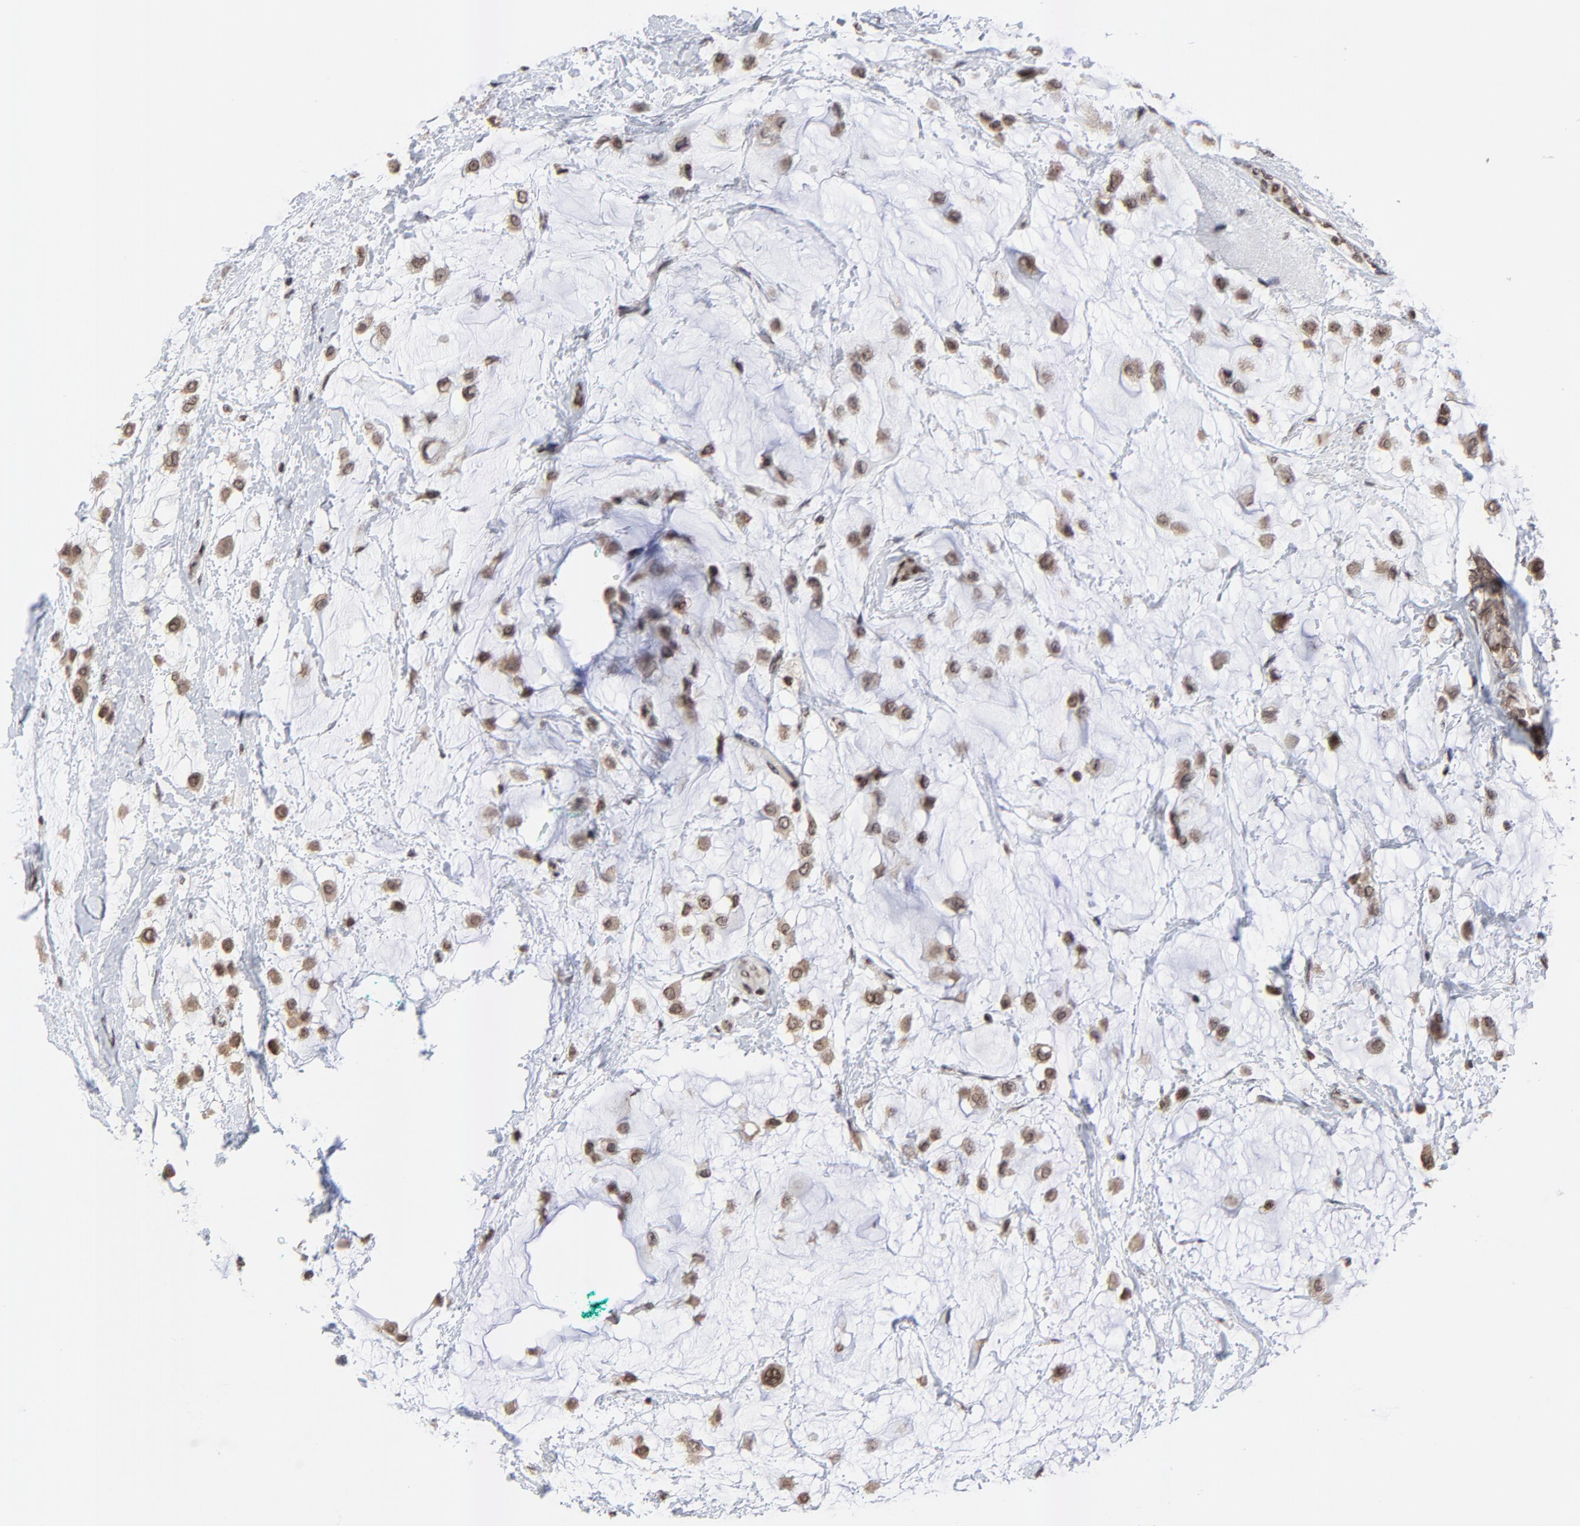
{"staining": {"intensity": "strong", "quantity": ">75%", "location": "cytoplasmic/membranous,nuclear"}, "tissue": "breast cancer", "cell_type": "Tumor cells", "image_type": "cancer", "snomed": [{"axis": "morphology", "description": "Lobular carcinoma"}, {"axis": "topography", "description": "Breast"}], "caption": "A photomicrograph showing strong cytoplasmic/membranous and nuclear staining in approximately >75% of tumor cells in lobular carcinoma (breast), as visualized by brown immunohistochemical staining.", "gene": "ZNF777", "patient": {"sex": "female", "age": 85}}